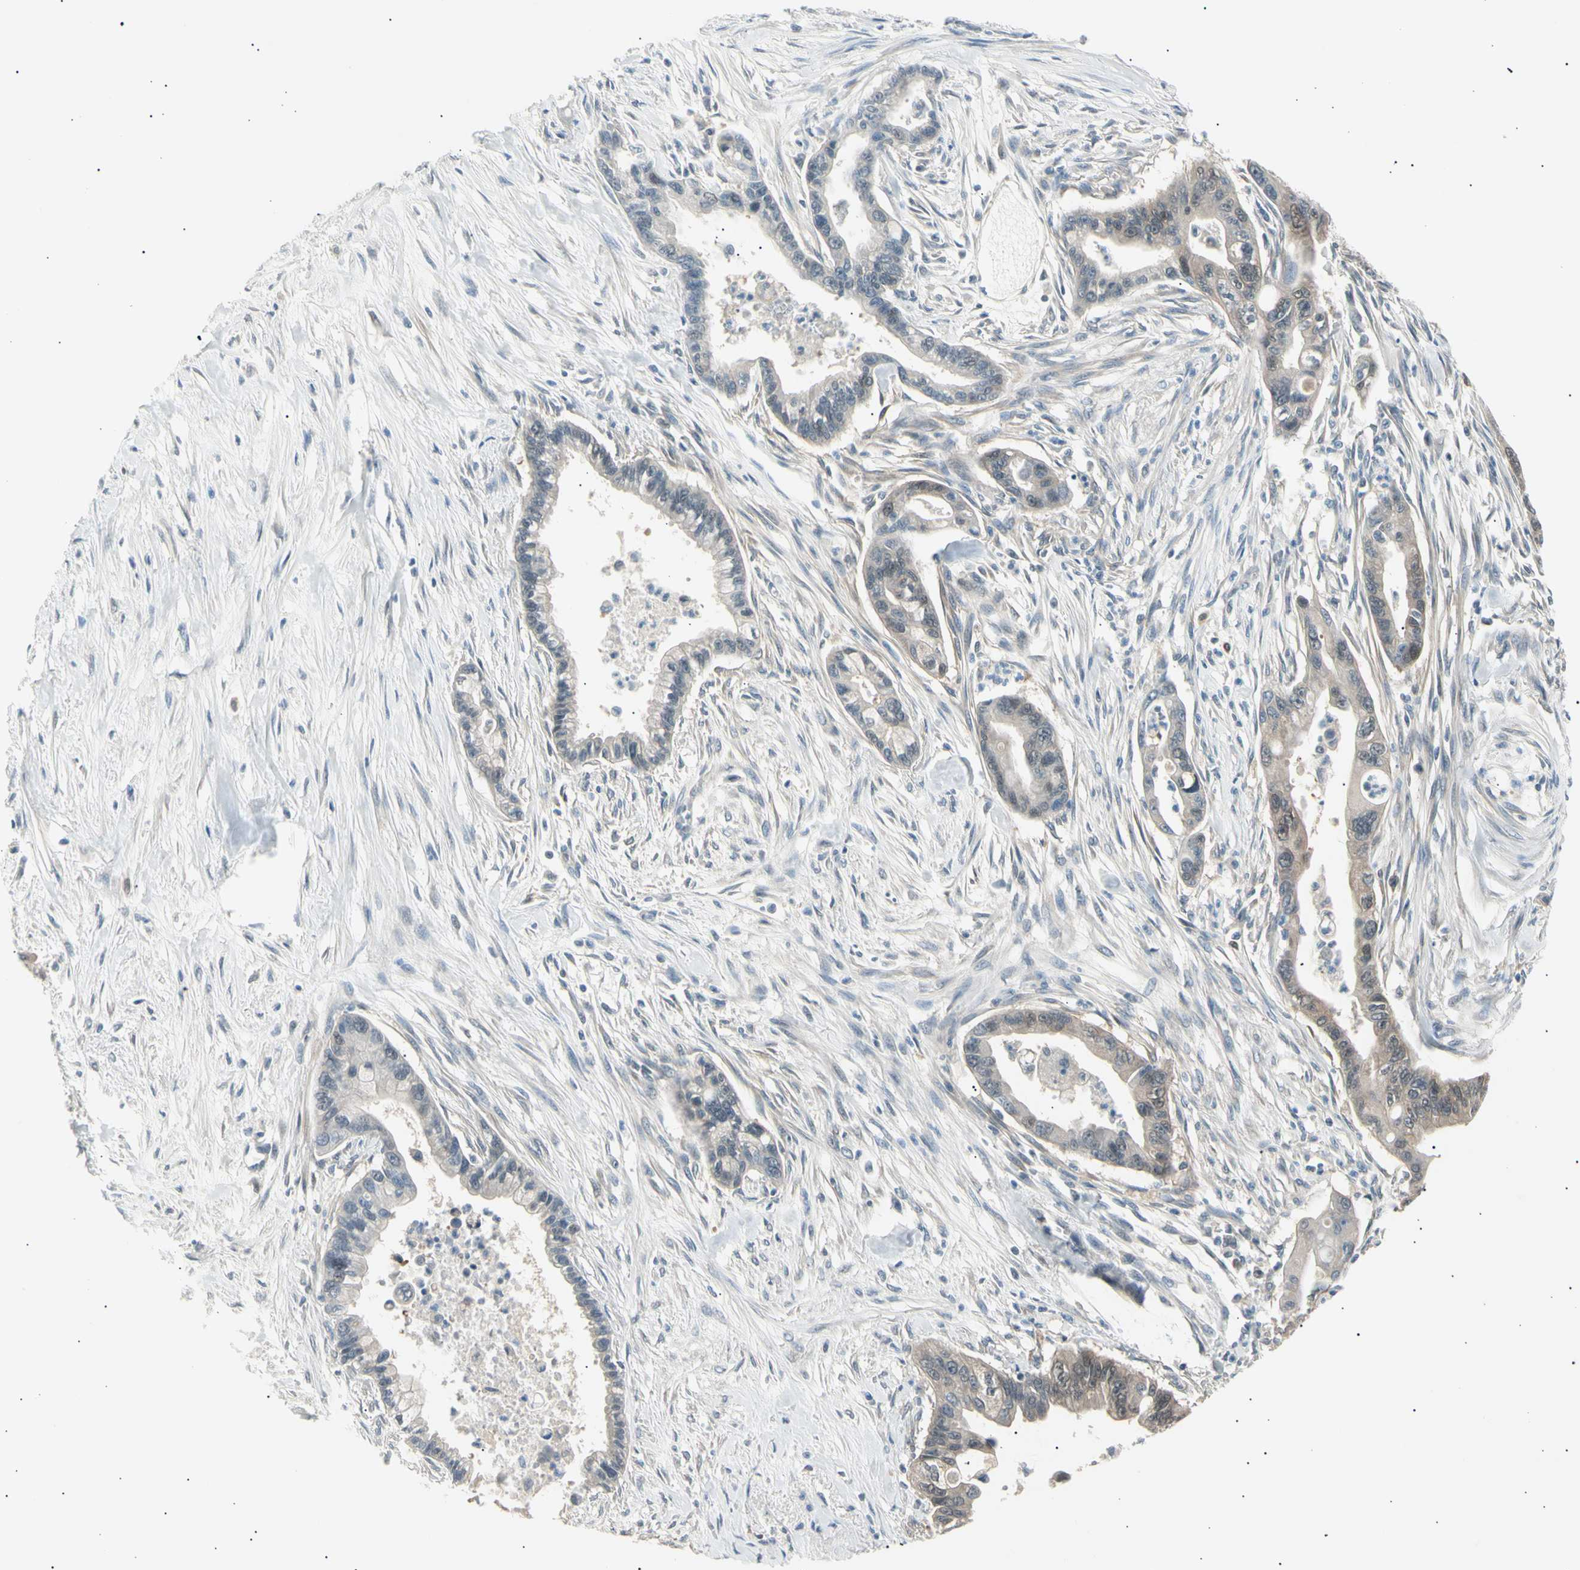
{"staining": {"intensity": "weak", "quantity": "<25%", "location": "cytoplasmic/membranous"}, "tissue": "pancreatic cancer", "cell_type": "Tumor cells", "image_type": "cancer", "snomed": [{"axis": "morphology", "description": "Adenocarcinoma, NOS"}, {"axis": "topography", "description": "Pancreas"}], "caption": "Immunohistochemical staining of adenocarcinoma (pancreatic) exhibits no significant staining in tumor cells.", "gene": "LHPP", "patient": {"sex": "male", "age": 70}}